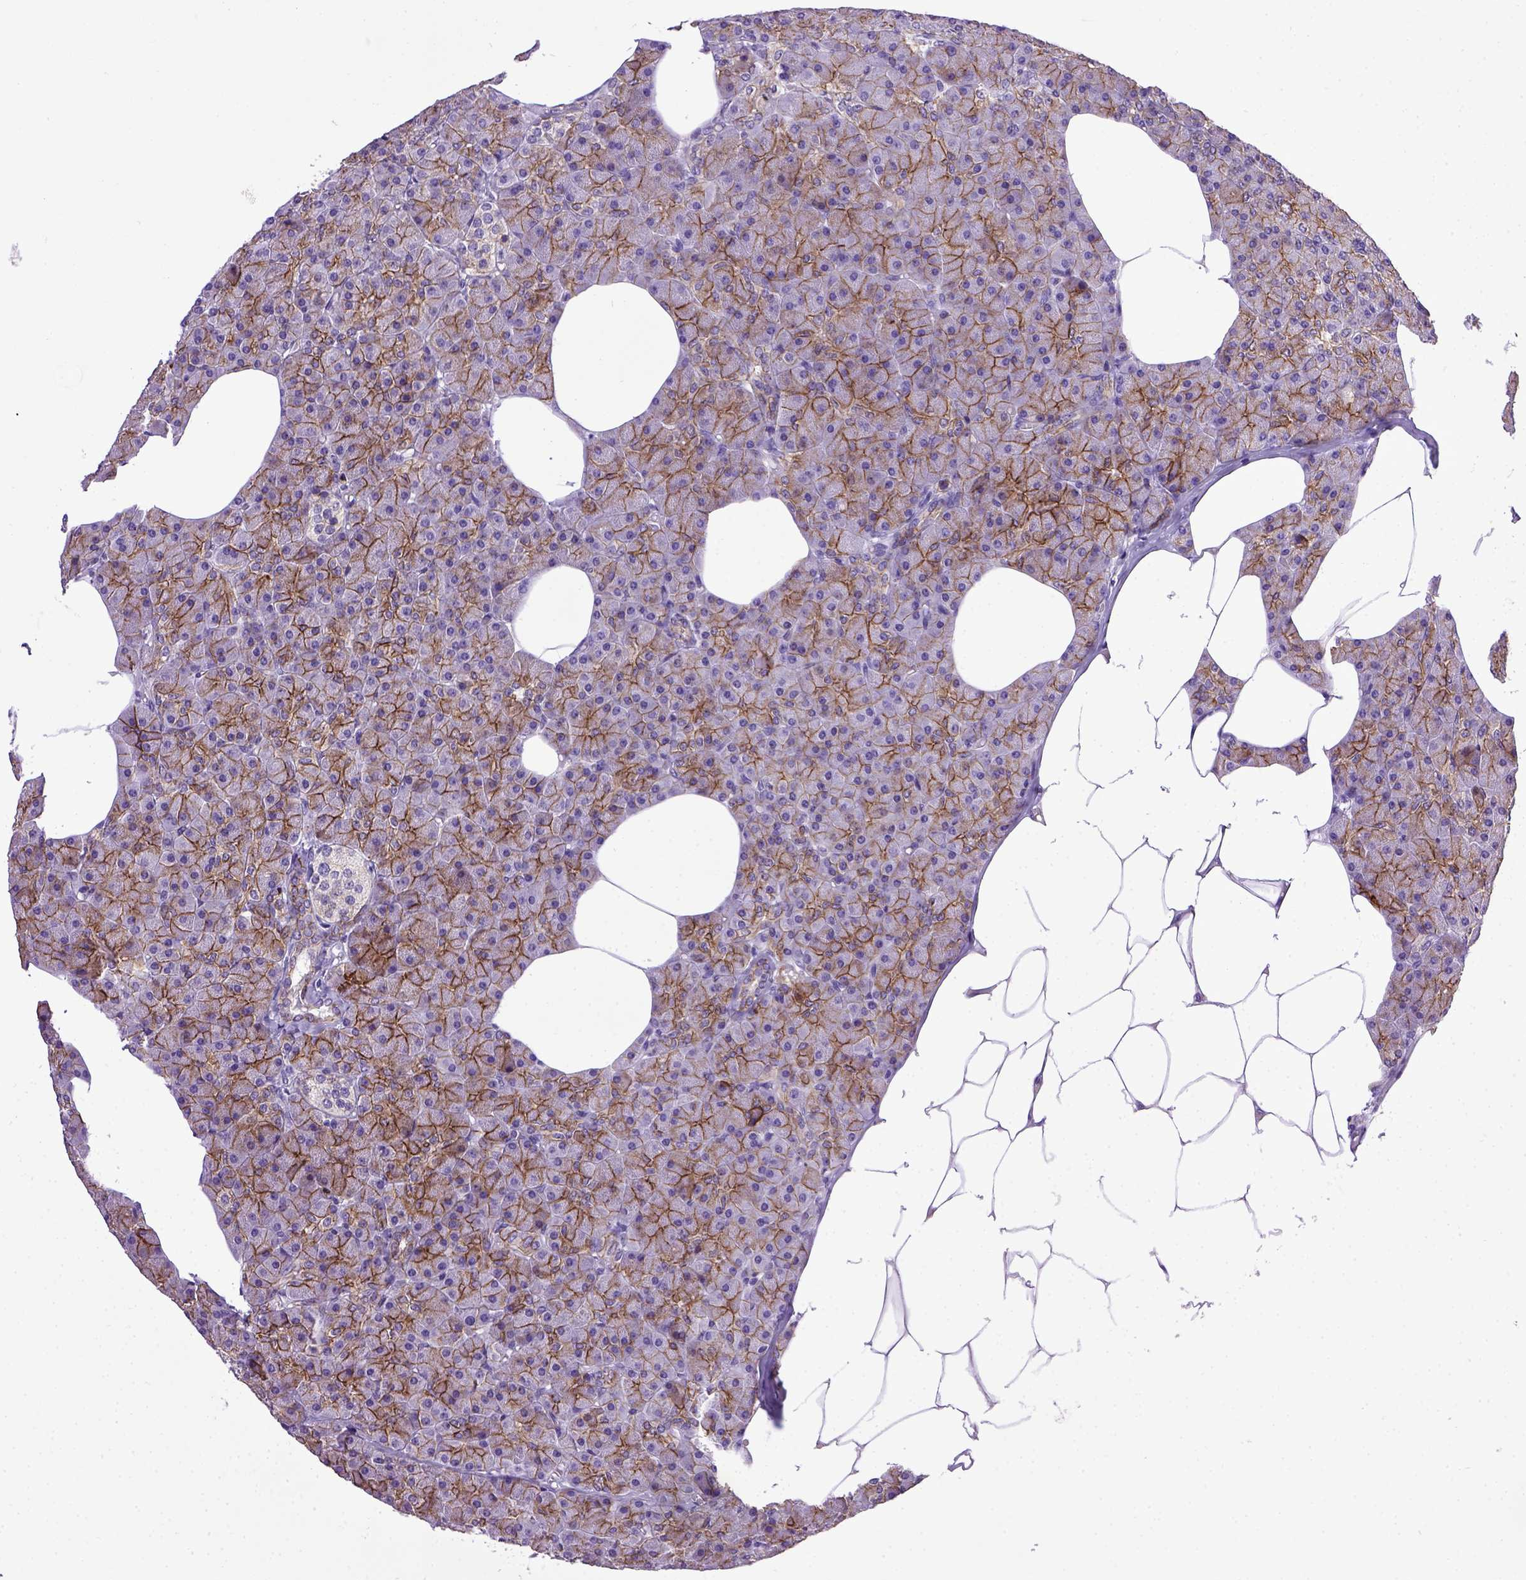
{"staining": {"intensity": "strong", "quantity": "25%-75%", "location": "cytoplasmic/membranous"}, "tissue": "pancreas", "cell_type": "Exocrine glandular cells", "image_type": "normal", "snomed": [{"axis": "morphology", "description": "Normal tissue, NOS"}, {"axis": "topography", "description": "Pancreas"}], "caption": "A histopathology image of human pancreas stained for a protein demonstrates strong cytoplasmic/membranous brown staining in exocrine glandular cells.", "gene": "CDH1", "patient": {"sex": "female", "age": 45}}